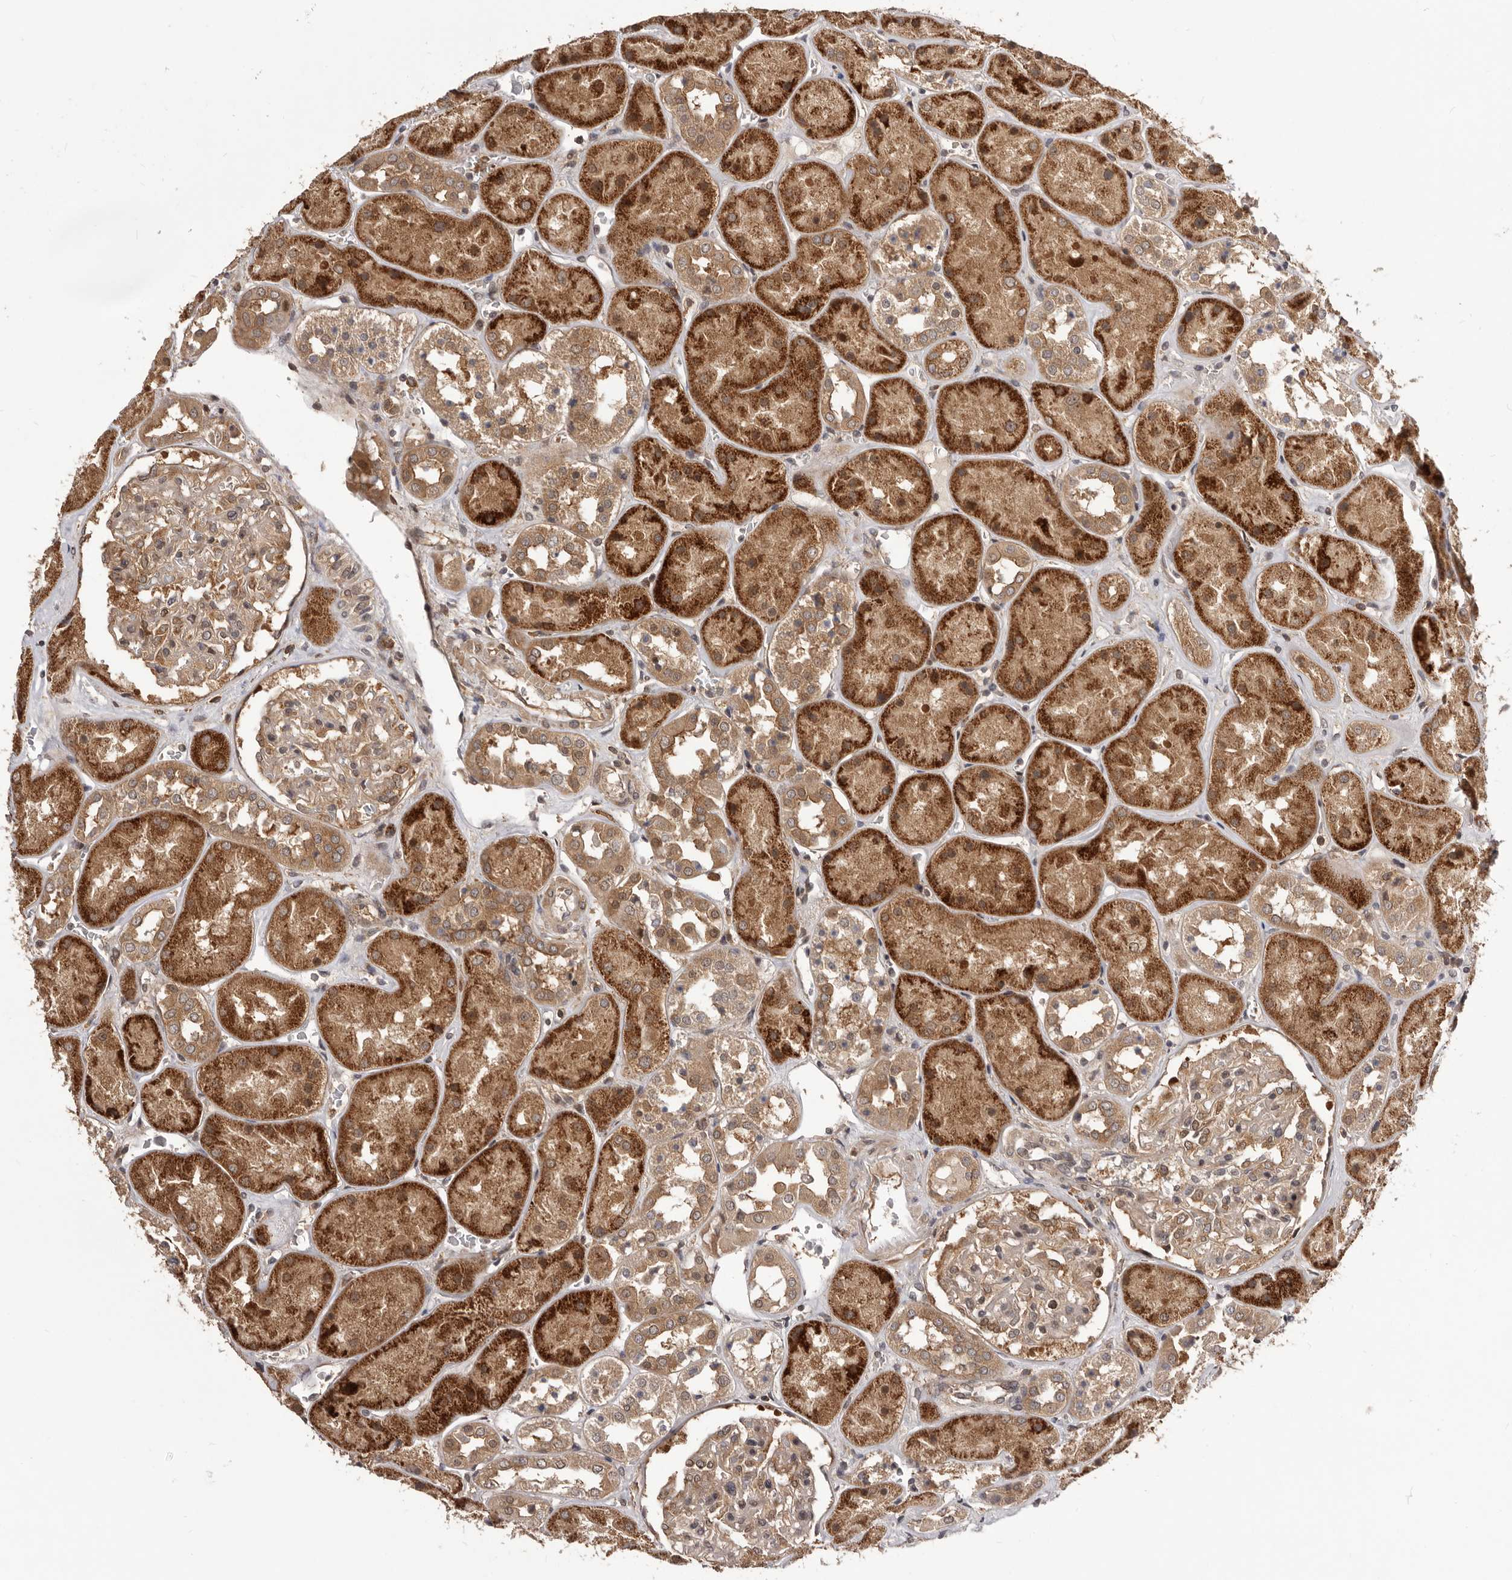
{"staining": {"intensity": "moderate", "quantity": ">75%", "location": "cytoplasmic/membranous"}, "tissue": "kidney", "cell_type": "Cells in glomeruli", "image_type": "normal", "snomed": [{"axis": "morphology", "description": "Normal tissue, NOS"}, {"axis": "topography", "description": "Kidney"}], "caption": "Protein expression analysis of normal kidney shows moderate cytoplasmic/membranous staining in approximately >75% of cells in glomeruli. (DAB IHC, brown staining for protein, blue staining for nuclei).", "gene": "HBS1L", "patient": {"sex": "male", "age": 70}}